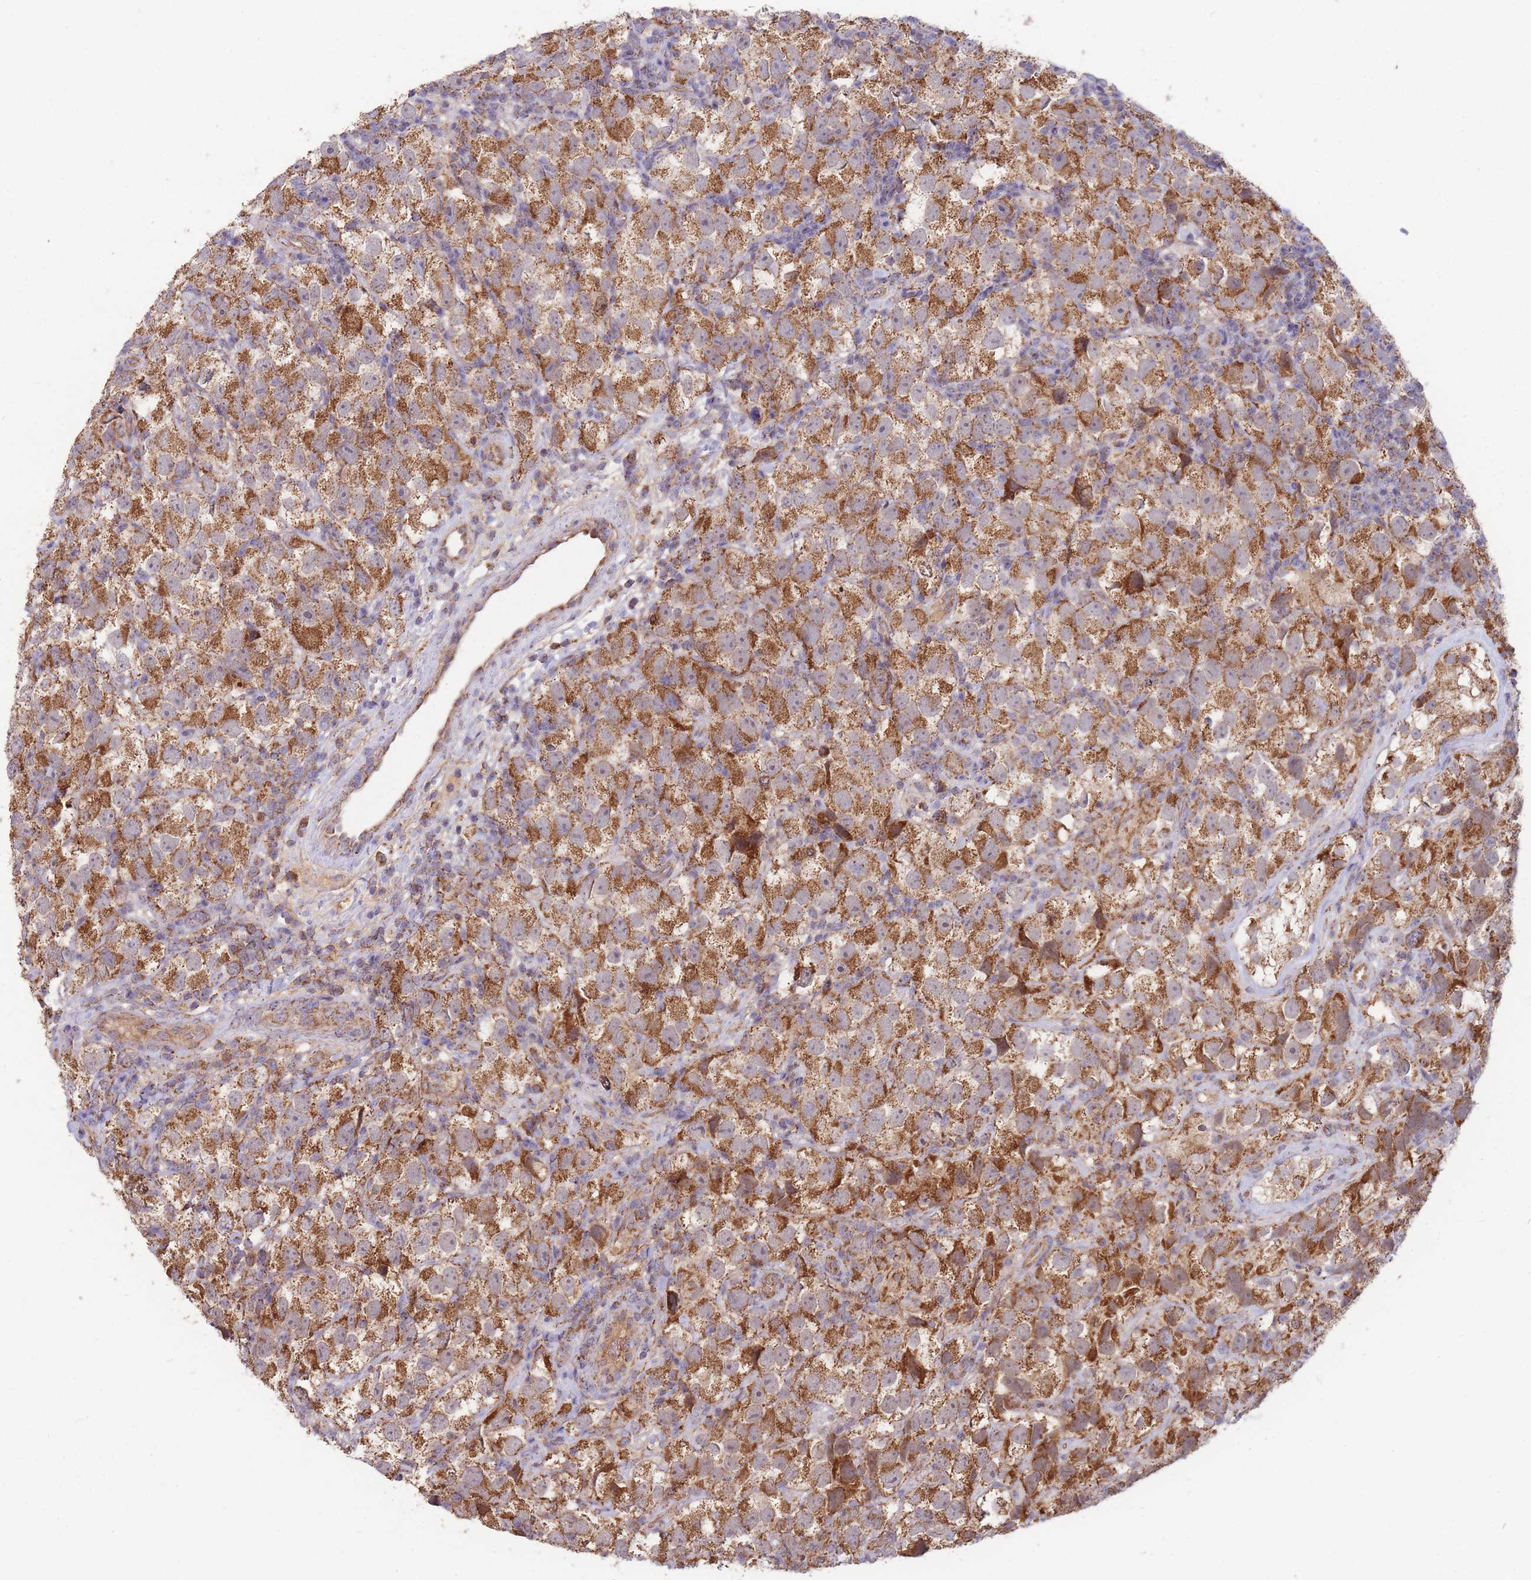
{"staining": {"intensity": "strong", "quantity": ">75%", "location": "cytoplasmic/membranous"}, "tissue": "testis cancer", "cell_type": "Tumor cells", "image_type": "cancer", "snomed": [{"axis": "morphology", "description": "Seminoma, NOS"}, {"axis": "topography", "description": "Testis"}], "caption": "The immunohistochemical stain labels strong cytoplasmic/membranous expression in tumor cells of testis cancer (seminoma) tissue. (DAB IHC, brown staining for protein, blue staining for nuclei).", "gene": "PTPMT1", "patient": {"sex": "male", "age": 26}}